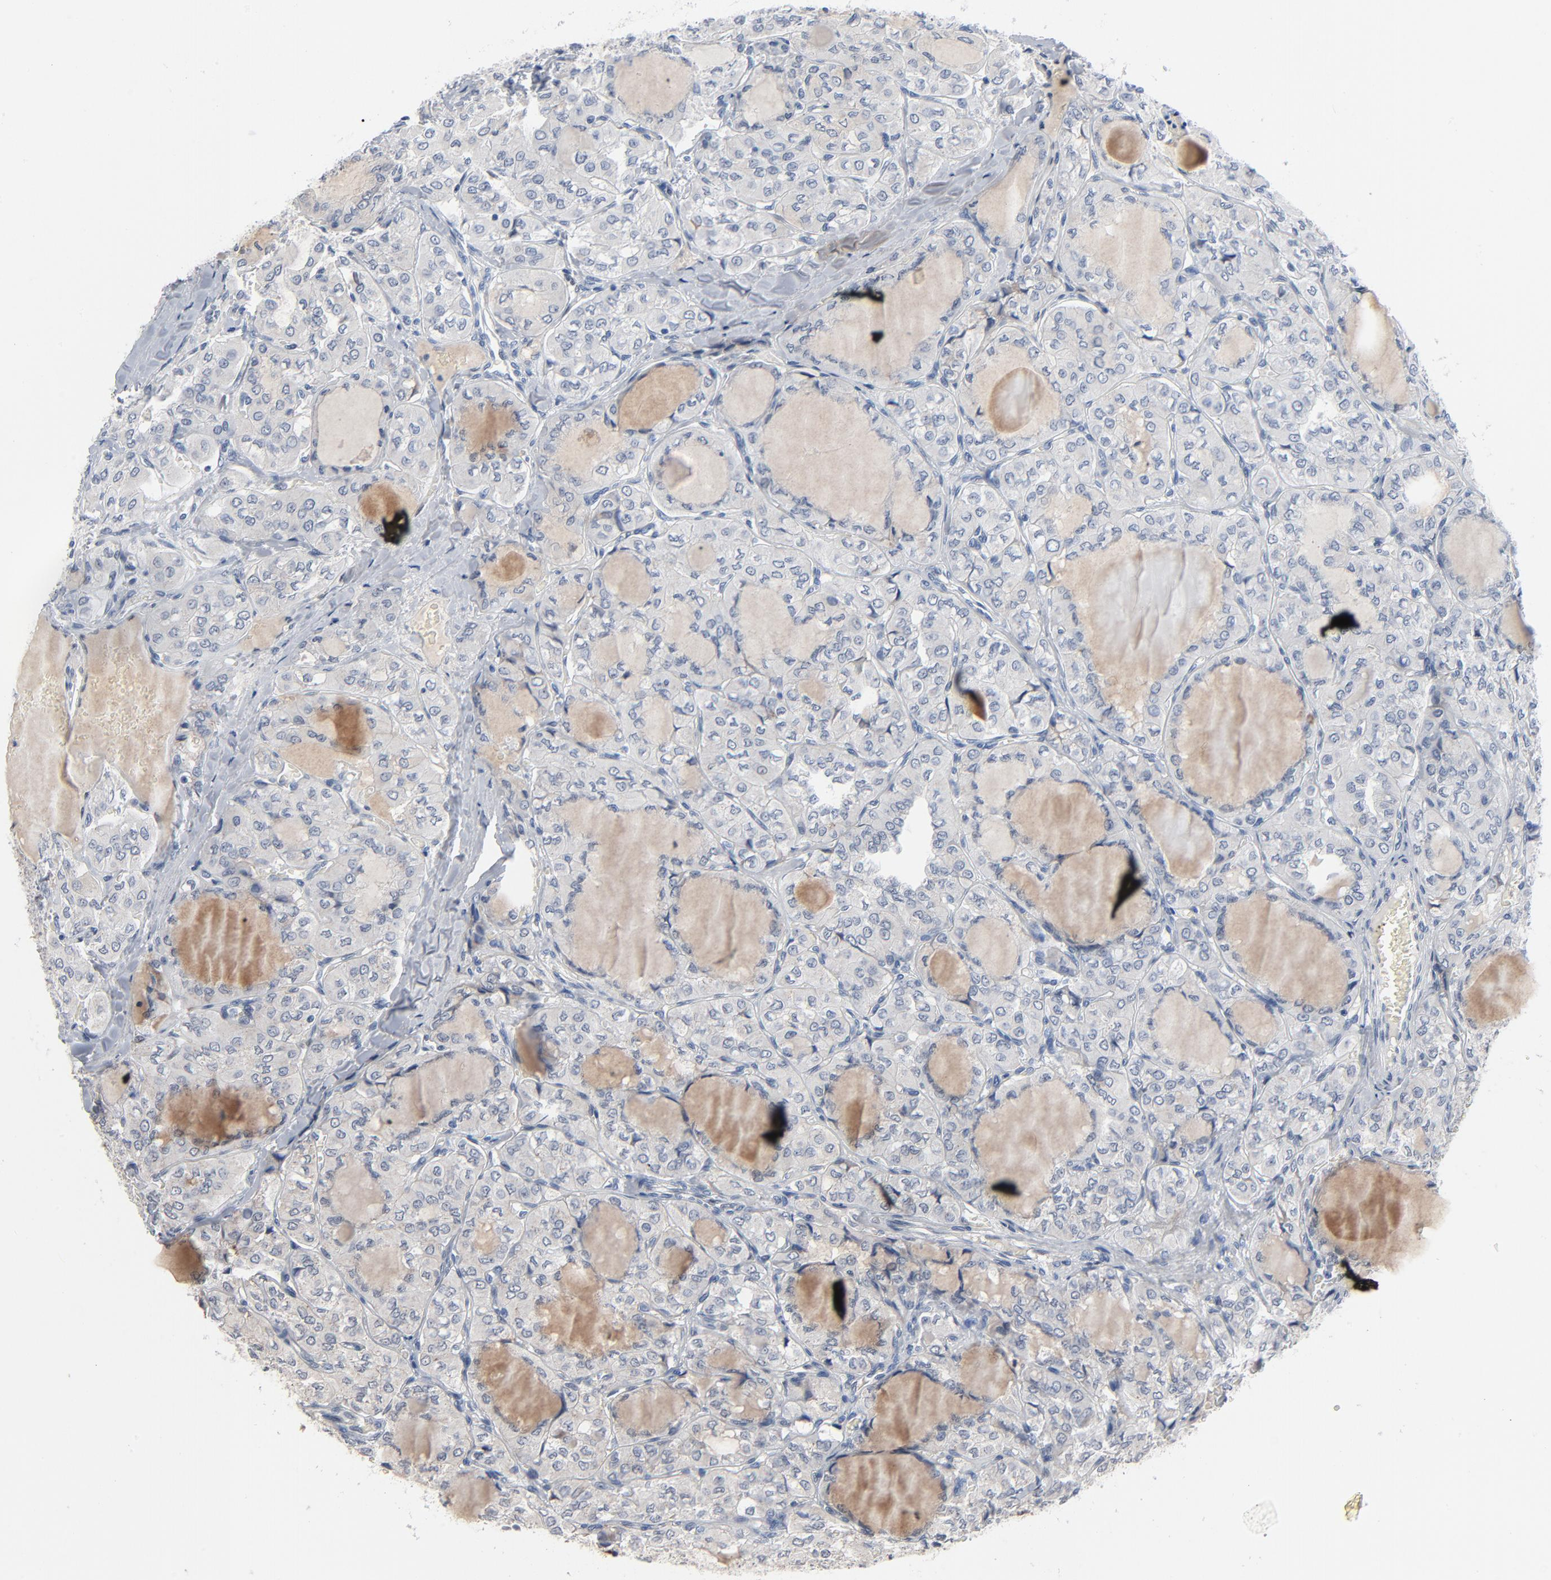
{"staining": {"intensity": "negative", "quantity": "none", "location": "none"}, "tissue": "thyroid cancer", "cell_type": "Tumor cells", "image_type": "cancer", "snomed": [{"axis": "morphology", "description": "Papillary adenocarcinoma, NOS"}, {"axis": "topography", "description": "Thyroid gland"}], "caption": "Thyroid cancer stained for a protein using immunohistochemistry displays no positivity tumor cells.", "gene": "FOXP1", "patient": {"sex": "male", "age": 20}}